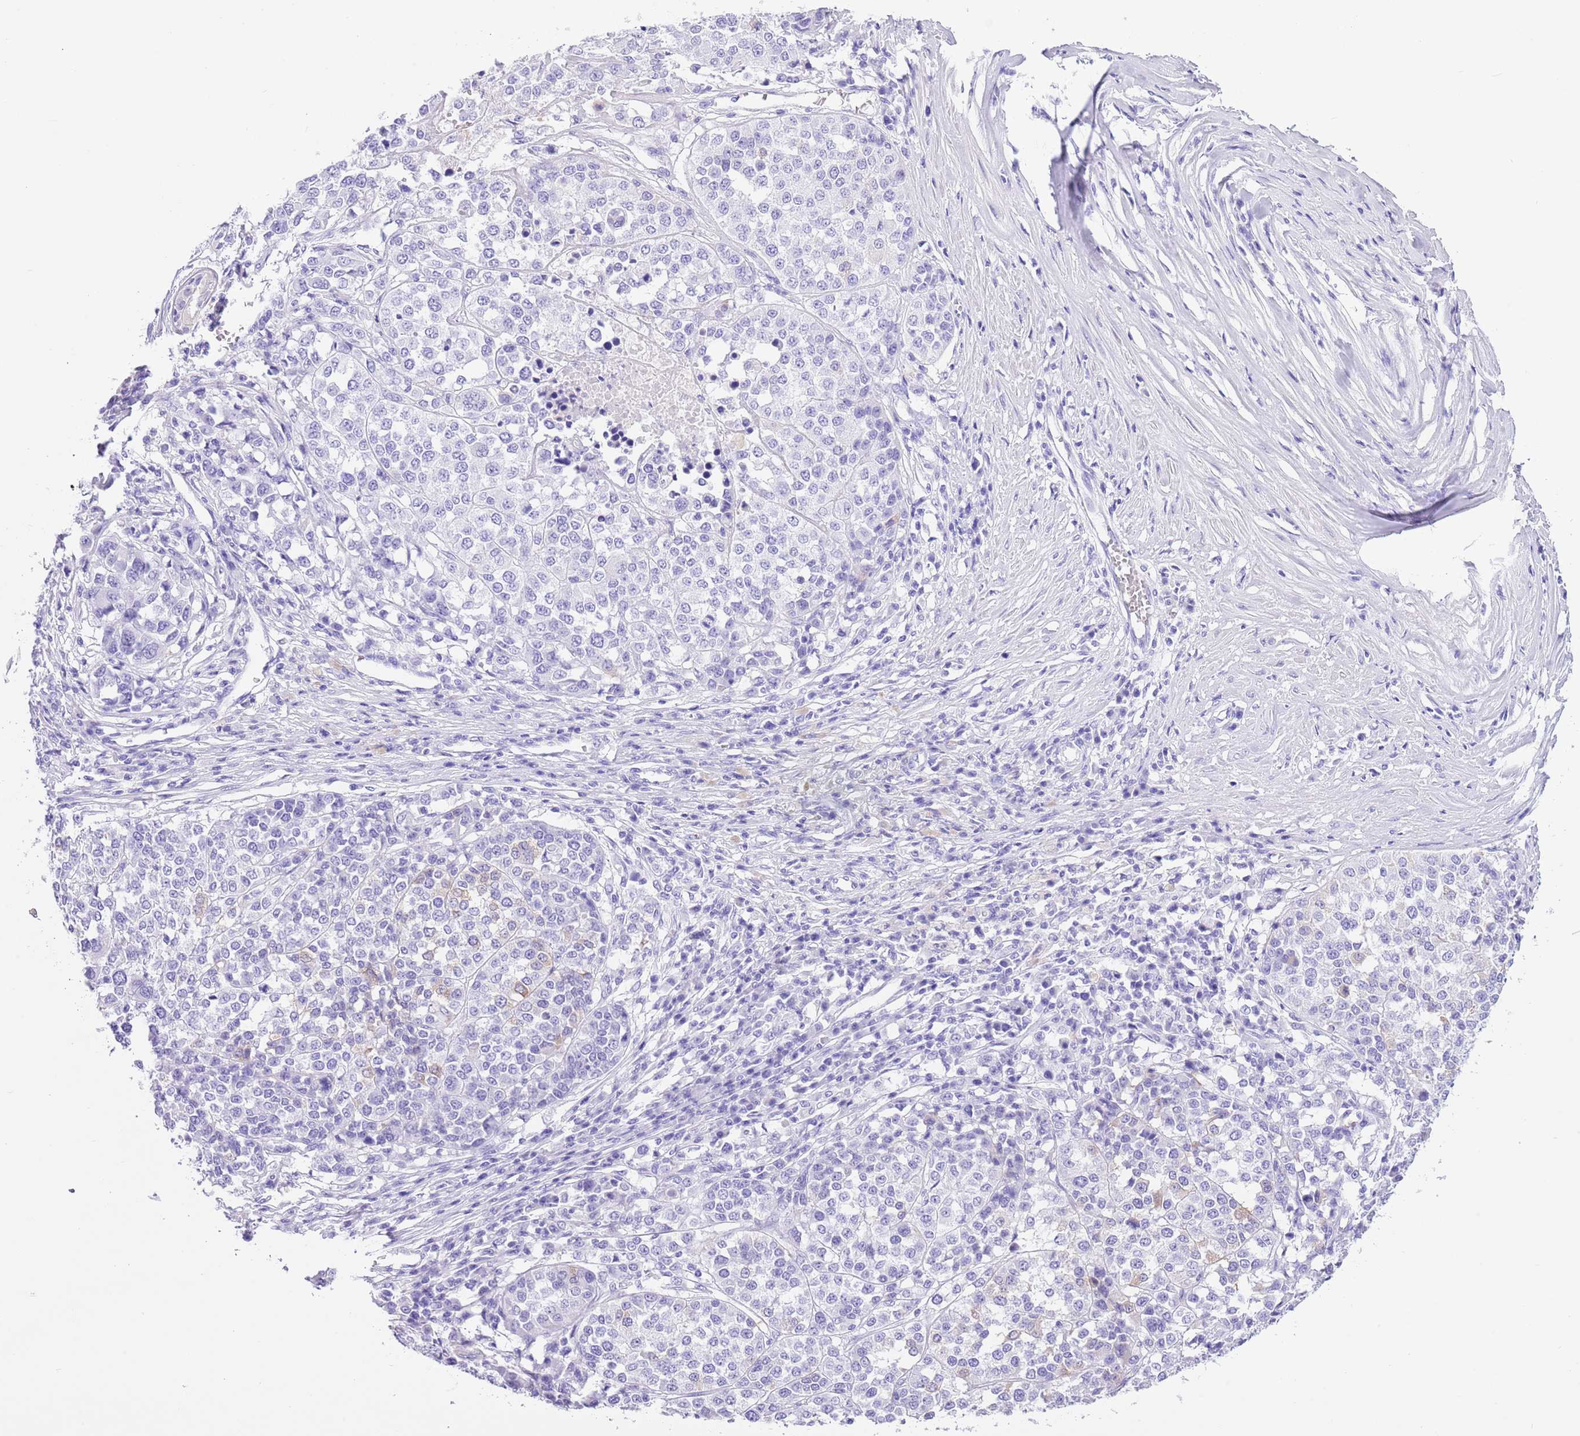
{"staining": {"intensity": "negative", "quantity": "none", "location": "none"}, "tissue": "melanoma", "cell_type": "Tumor cells", "image_type": "cancer", "snomed": [{"axis": "morphology", "description": "Malignant melanoma, Metastatic site"}, {"axis": "topography", "description": "Lymph node"}], "caption": "This is an immunohistochemistry (IHC) image of human melanoma. There is no staining in tumor cells.", "gene": "TMEM185B", "patient": {"sex": "male", "age": 44}}